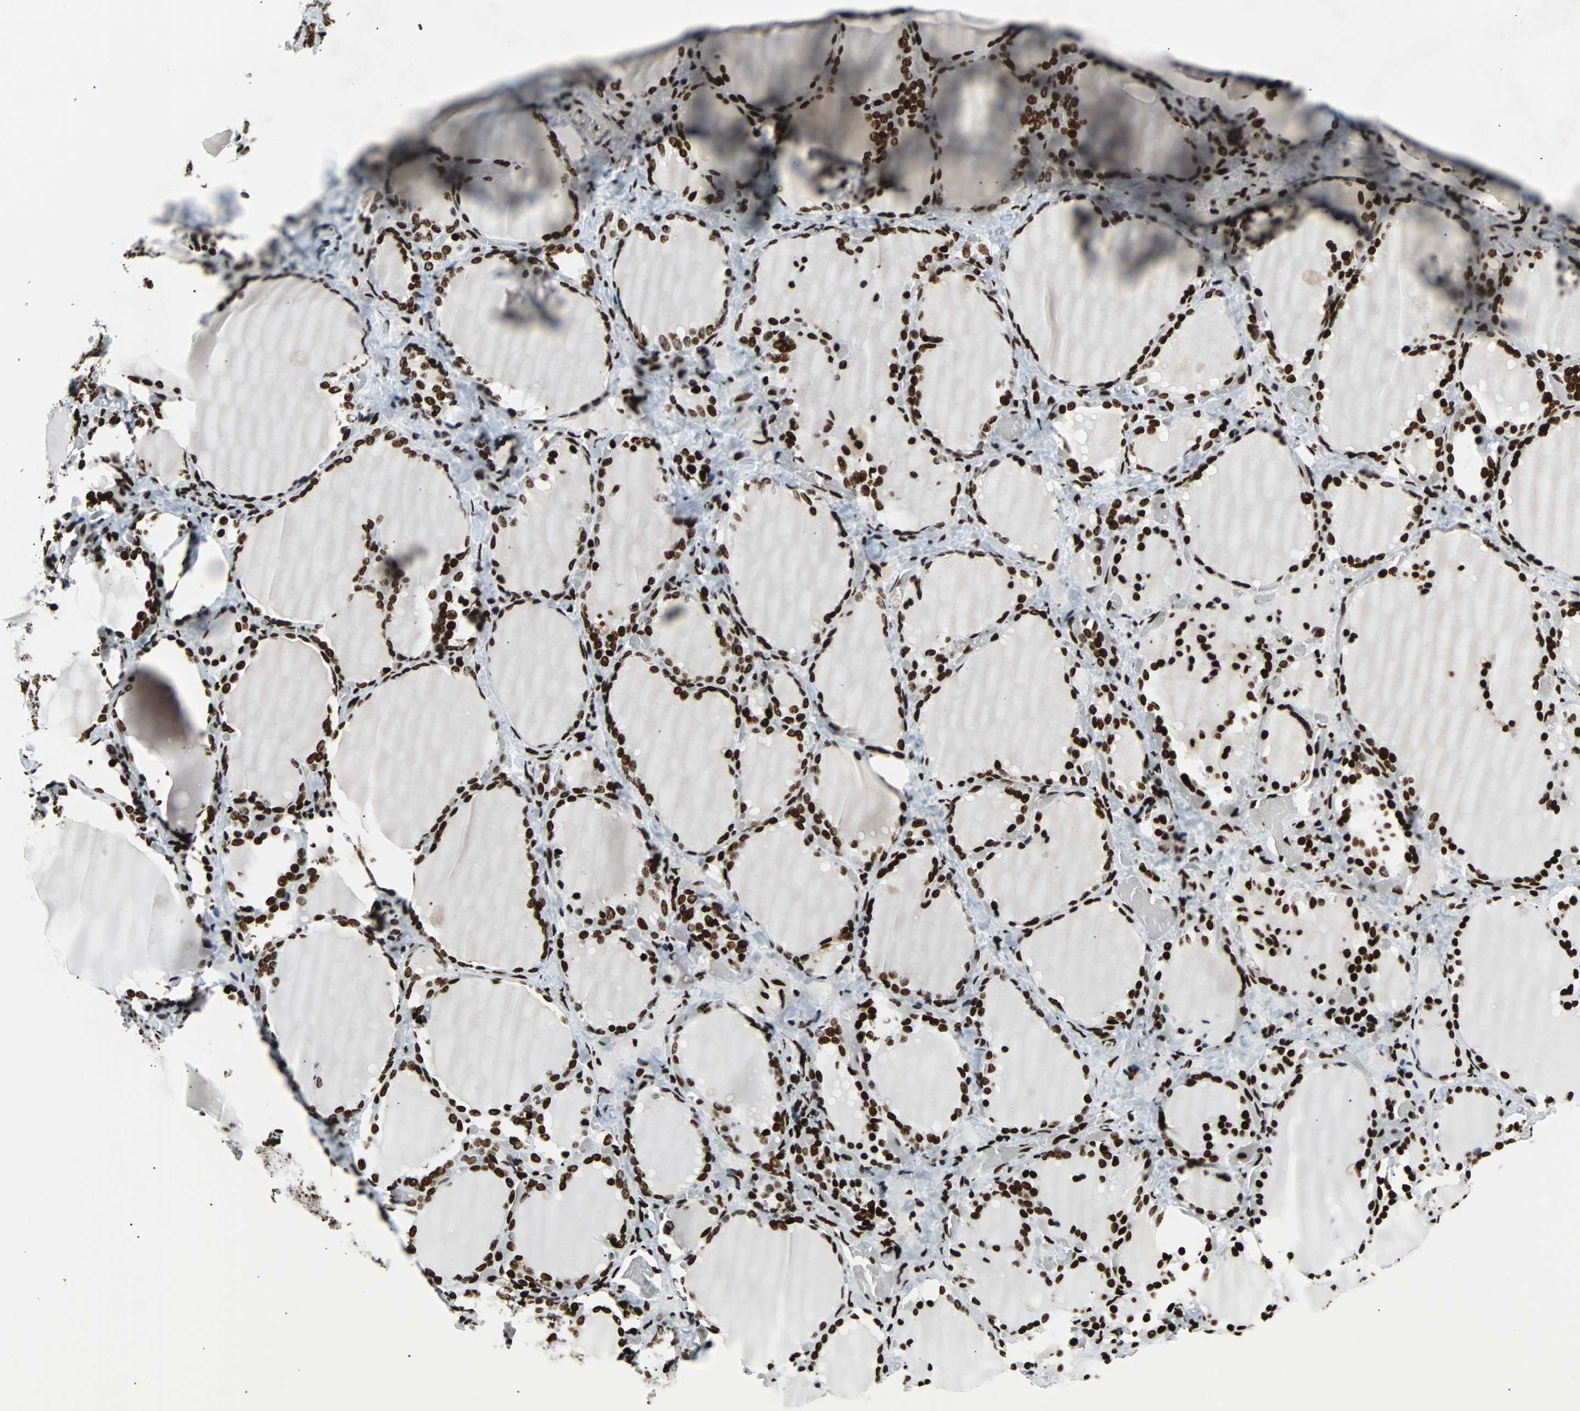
{"staining": {"intensity": "strong", "quantity": ">75%", "location": "nuclear"}, "tissue": "thyroid gland", "cell_type": "Glandular cells", "image_type": "normal", "snomed": [{"axis": "morphology", "description": "Normal tissue, NOS"}, {"axis": "morphology", "description": "Papillary adenocarcinoma, NOS"}, {"axis": "topography", "description": "Thyroid gland"}], "caption": "Thyroid gland stained for a protein reveals strong nuclear positivity in glandular cells. (Stains: DAB (3,3'-diaminobenzidine) in brown, nuclei in blue, Microscopy: brightfield microscopy at high magnification).", "gene": "ZNF131", "patient": {"sex": "female", "age": 30}}